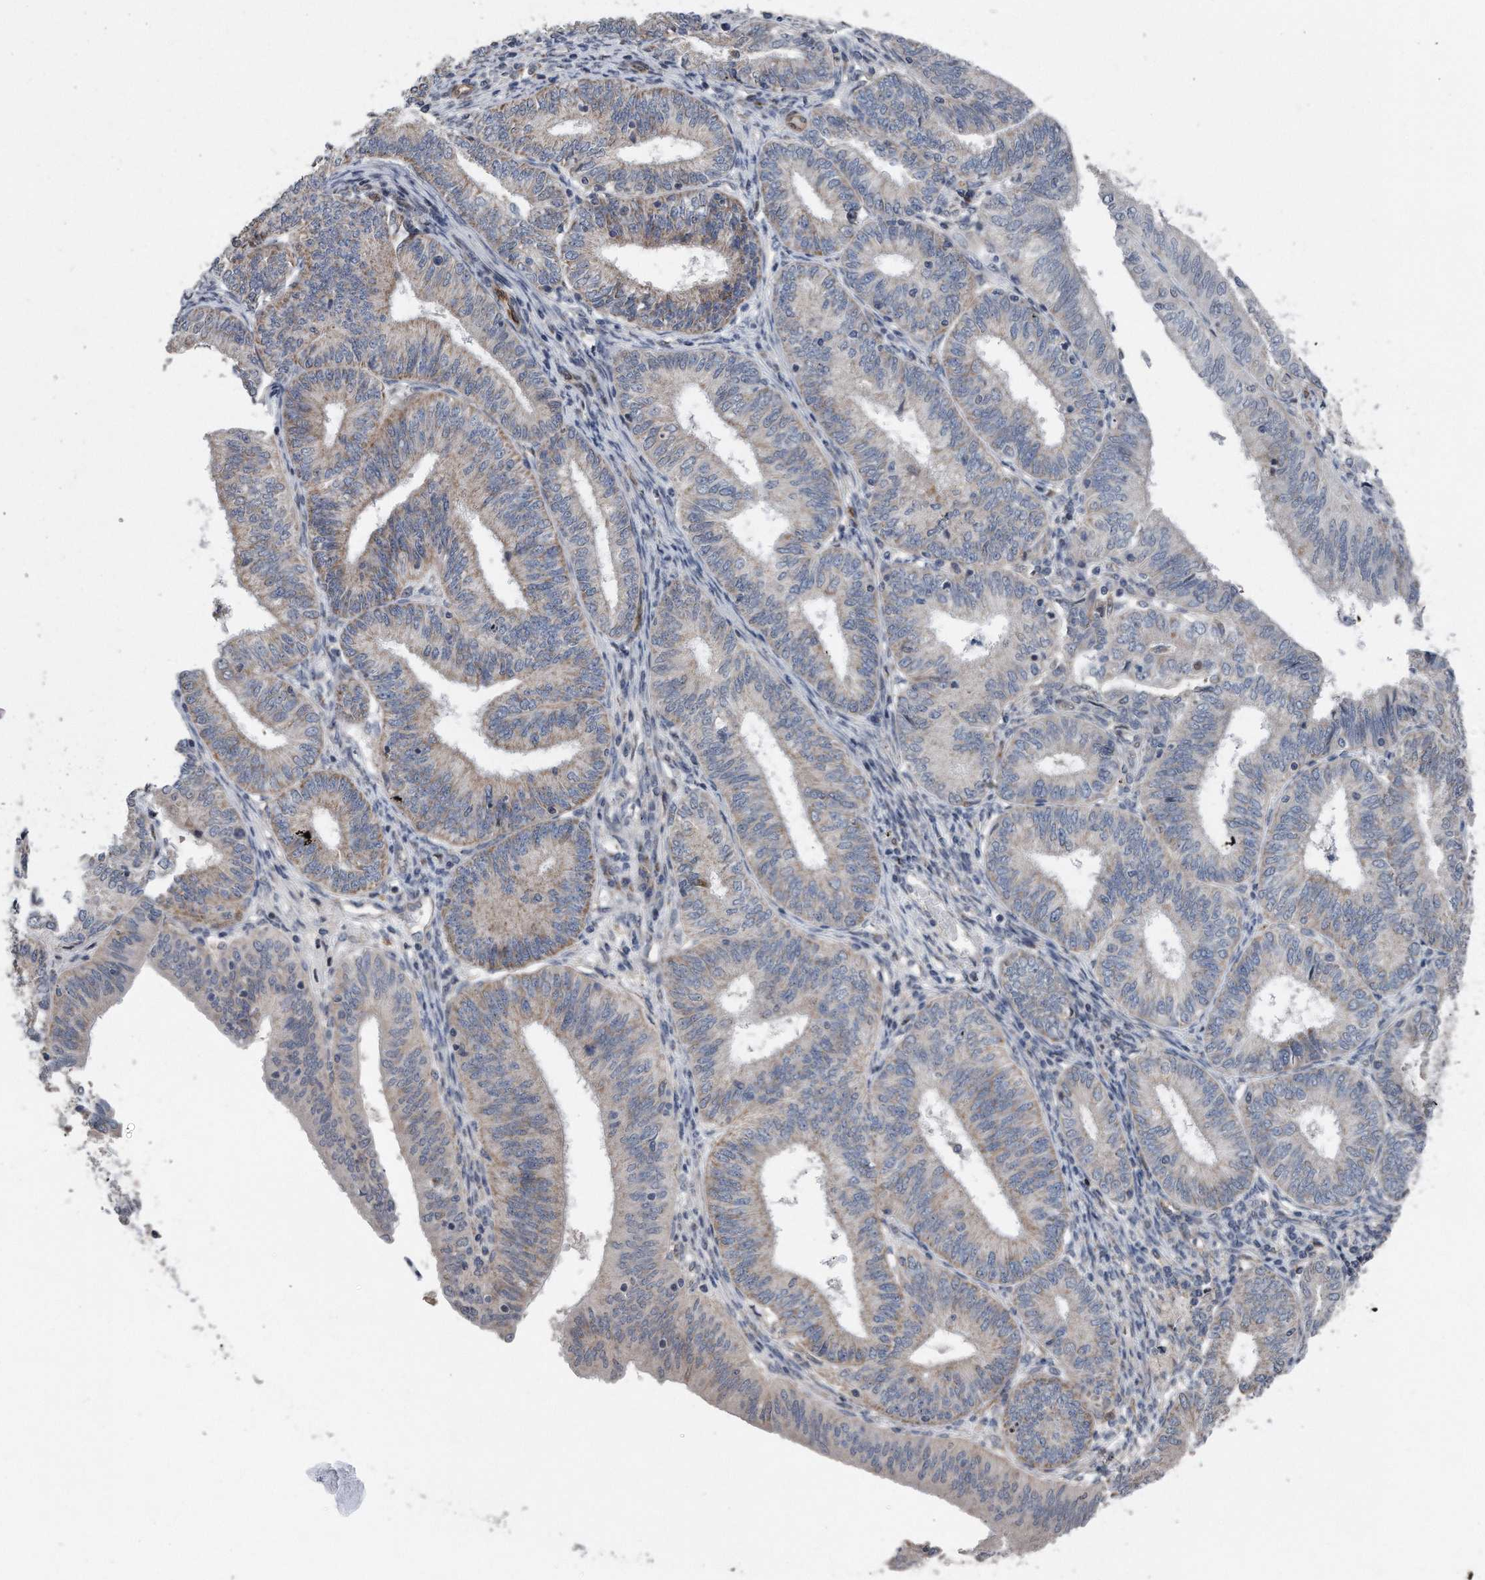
{"staining": {"intensity": "weak", "quantity": "25%-75%", "location": "cytoplasmic/membranous"}, "tissue": "endometrial cancer", "cell_type": "Tumor cells", "image_type": "cancer", "snomed": [{"axis": "morphology", "description": "Adenocarcinoma, NOS"}, {"axis": "topography", "description": "Endometrium"}], "caption": "A high-resolution histopathology image shows immunohistochemistry (IHC) staining of endometrial cancer, which demonstrates weak cytoplasmic/membranous expression in approximately 25%-75% of tumor cells.", "gene": "DST", "patient": {"sex": "female", "age": 51}}